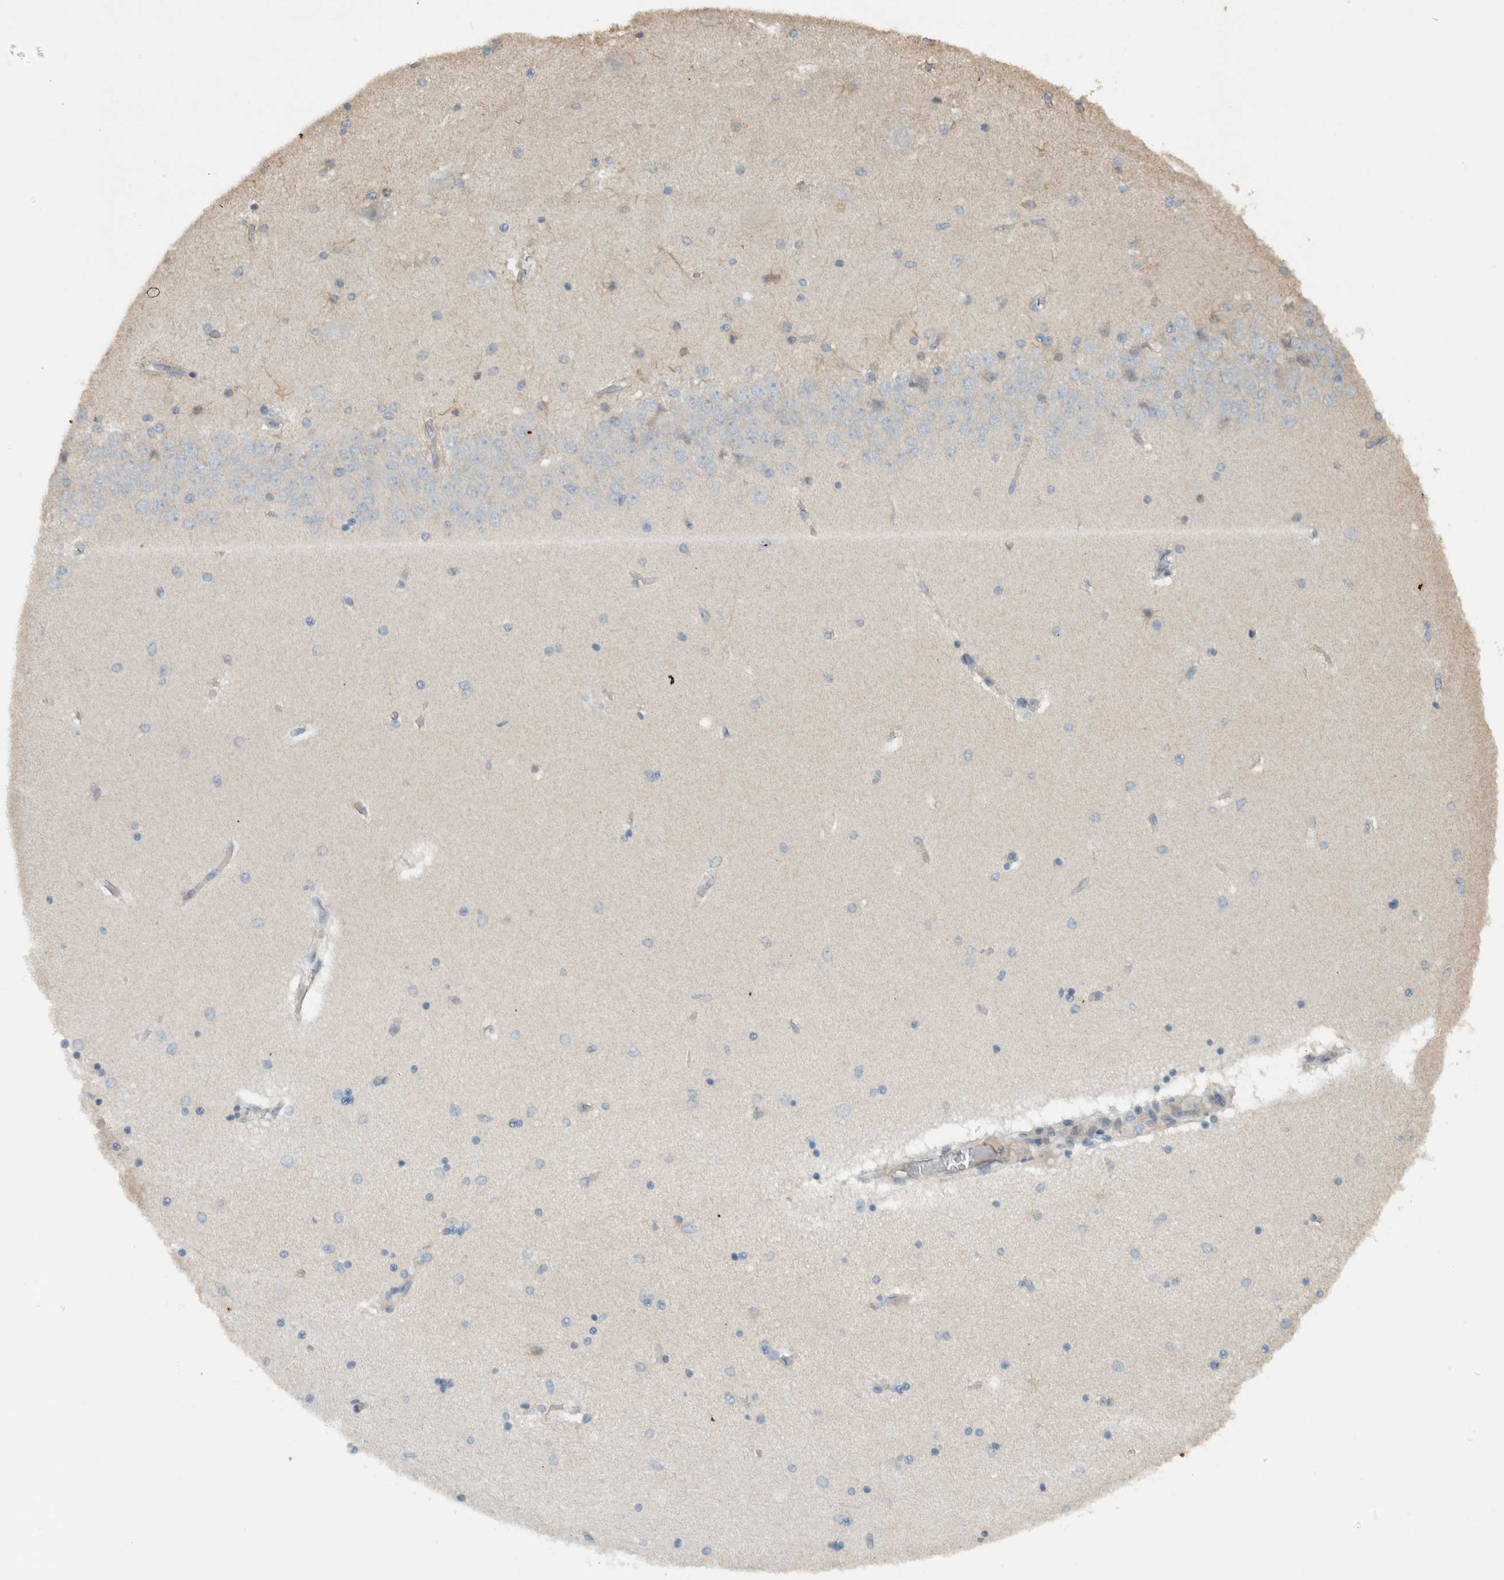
{"staining": {"intensity": "negative", "quantity": "none", "location": "none"}, "tissue": "hippocampus", "cell_type": "Glial cells", "image_type": "normal", "snomed": [{"axis": "morphology", "description": "Normal tissue, NOS"}, {"axis": "topography", "description": "Hippocampus"}], "caption": "DAB immunohistochemical staining of normal human hippocampus exhibits no significant positivity in glial cells.", "gene": "ERCC6L2", "patient": {"sex": "female", "age": 54}}